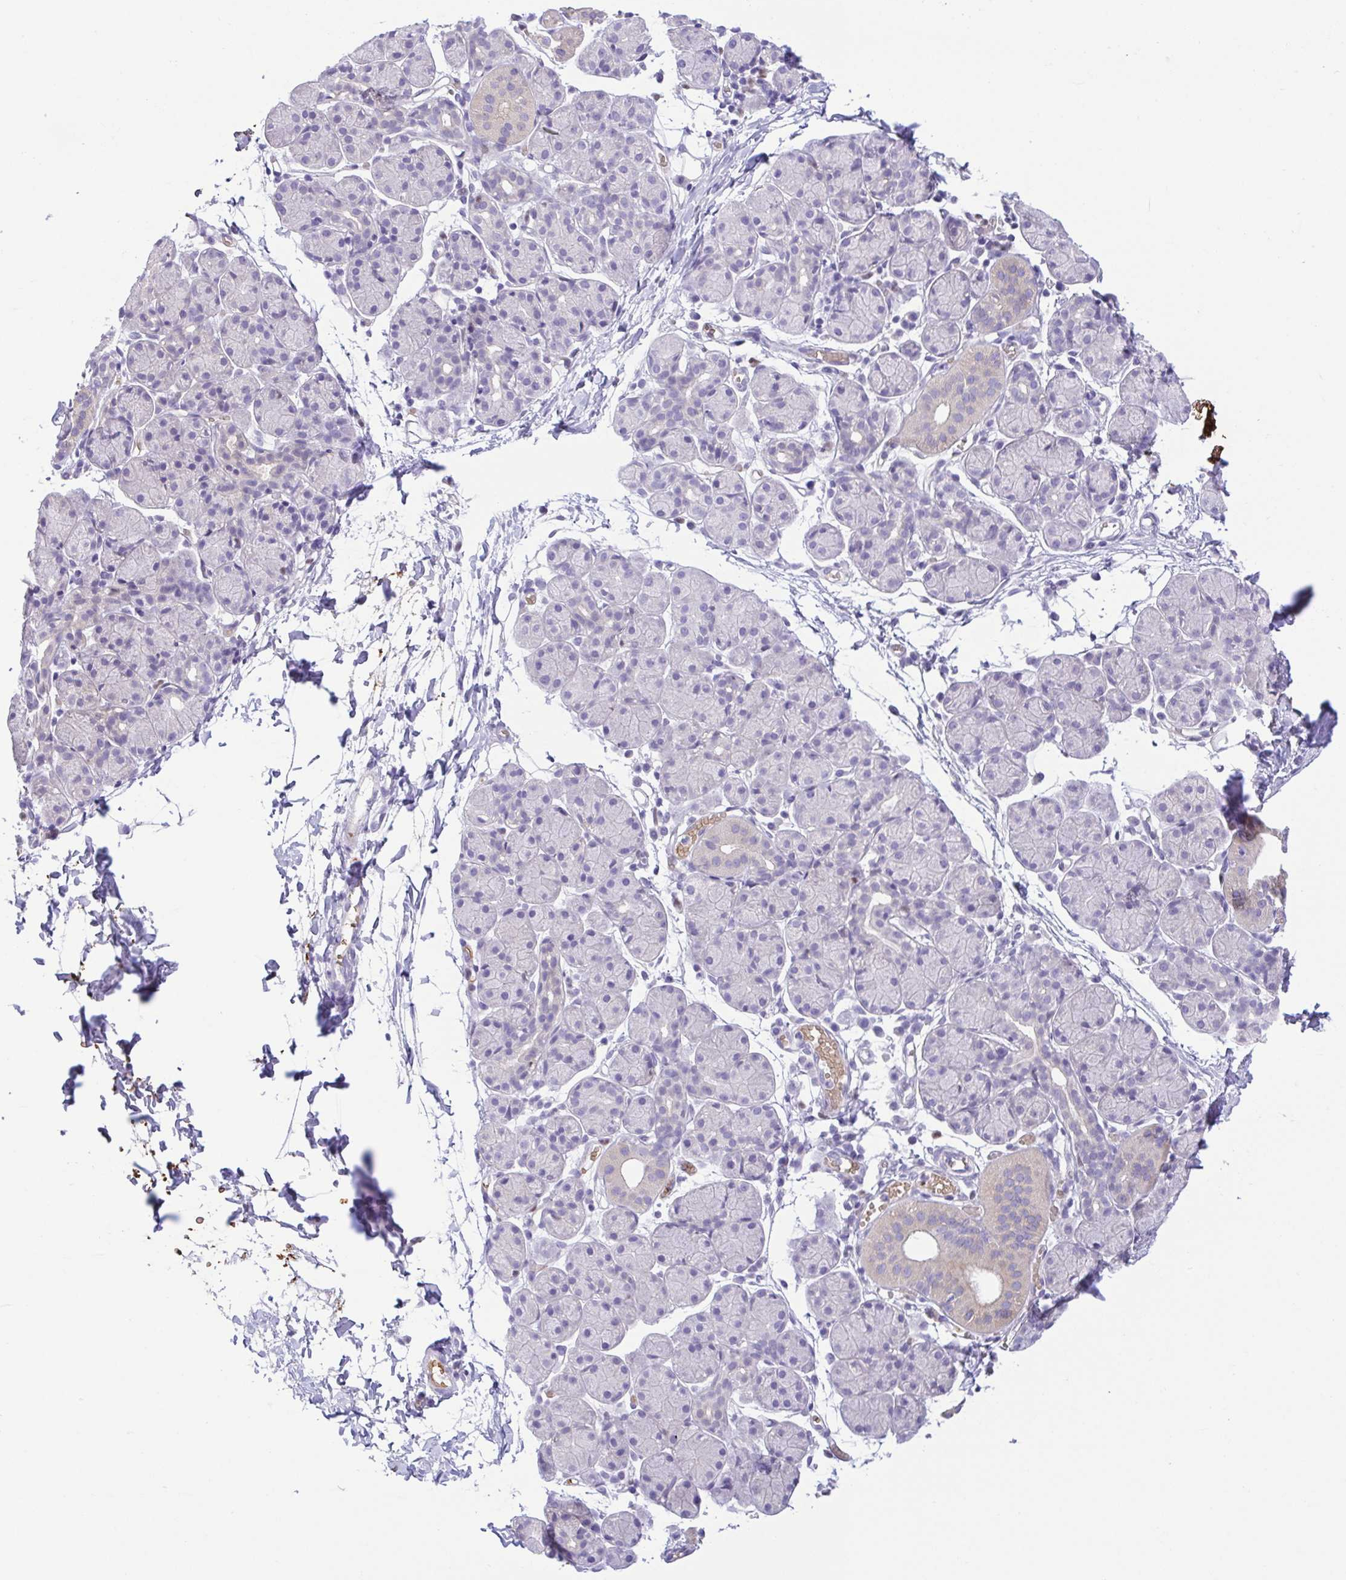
{"staining": {"intensity": "weak", "quantity": "<25%", "location": "cytoplasmic/membranous"}, "tissue": "salivary gland", "cell_type": "Glandular cells", "image_type": "normal", "snomed": [{"axis": "morphology", "description": "Normal tissue, NOS"}, {"axis": "morphology", "description": "Inflammation, NOS"}, {"axis": "topography", "description": "Lymph node"}, {"axis": "topography", "description": "Salivary gland"}], "caption": "Protein analysis of normal salivary gland displays no significant staining in glandular cells.", "gene": "EPB42", "patient": {"sex": "male", "age": 3}}